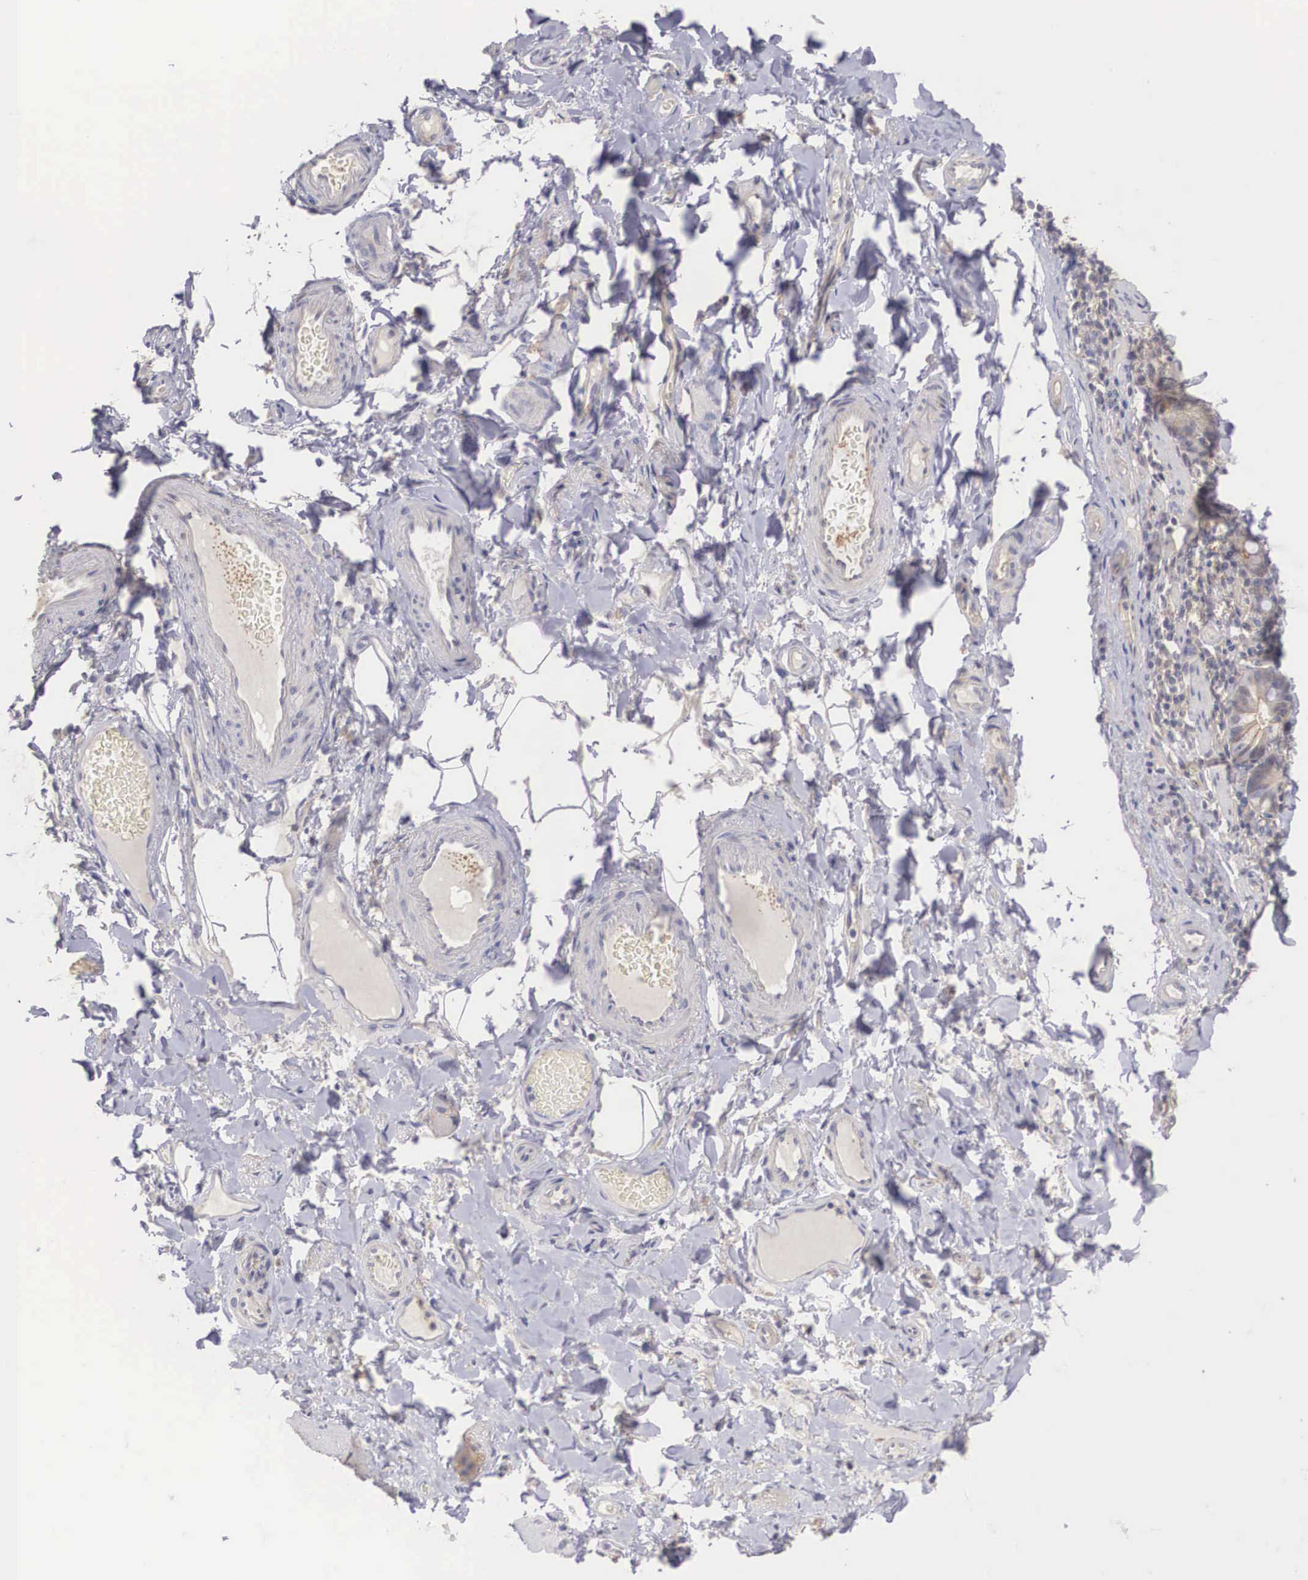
{"staining": {"intensity": "negative", "quantity": "none", "location": "none"}, "tissue": "adipose tissue", "cell_type": "Adipocytes", "image_type": "normal", "snomed": [{"axis": "morphology", "description": "Normal tissue, NOS"}, {"axis": "topography", "description": "Duodenum"}], "caption": "The image exhibits no significant staining in adipocytes of adipose tissue. The staining is performed using DAB (3,3'-diaminobenzidine) brown chromogen with nuclei counter-stained in using hematoxylin.", "gene": "NR4A2", "patient": {"sex": "male", "age": 63}}